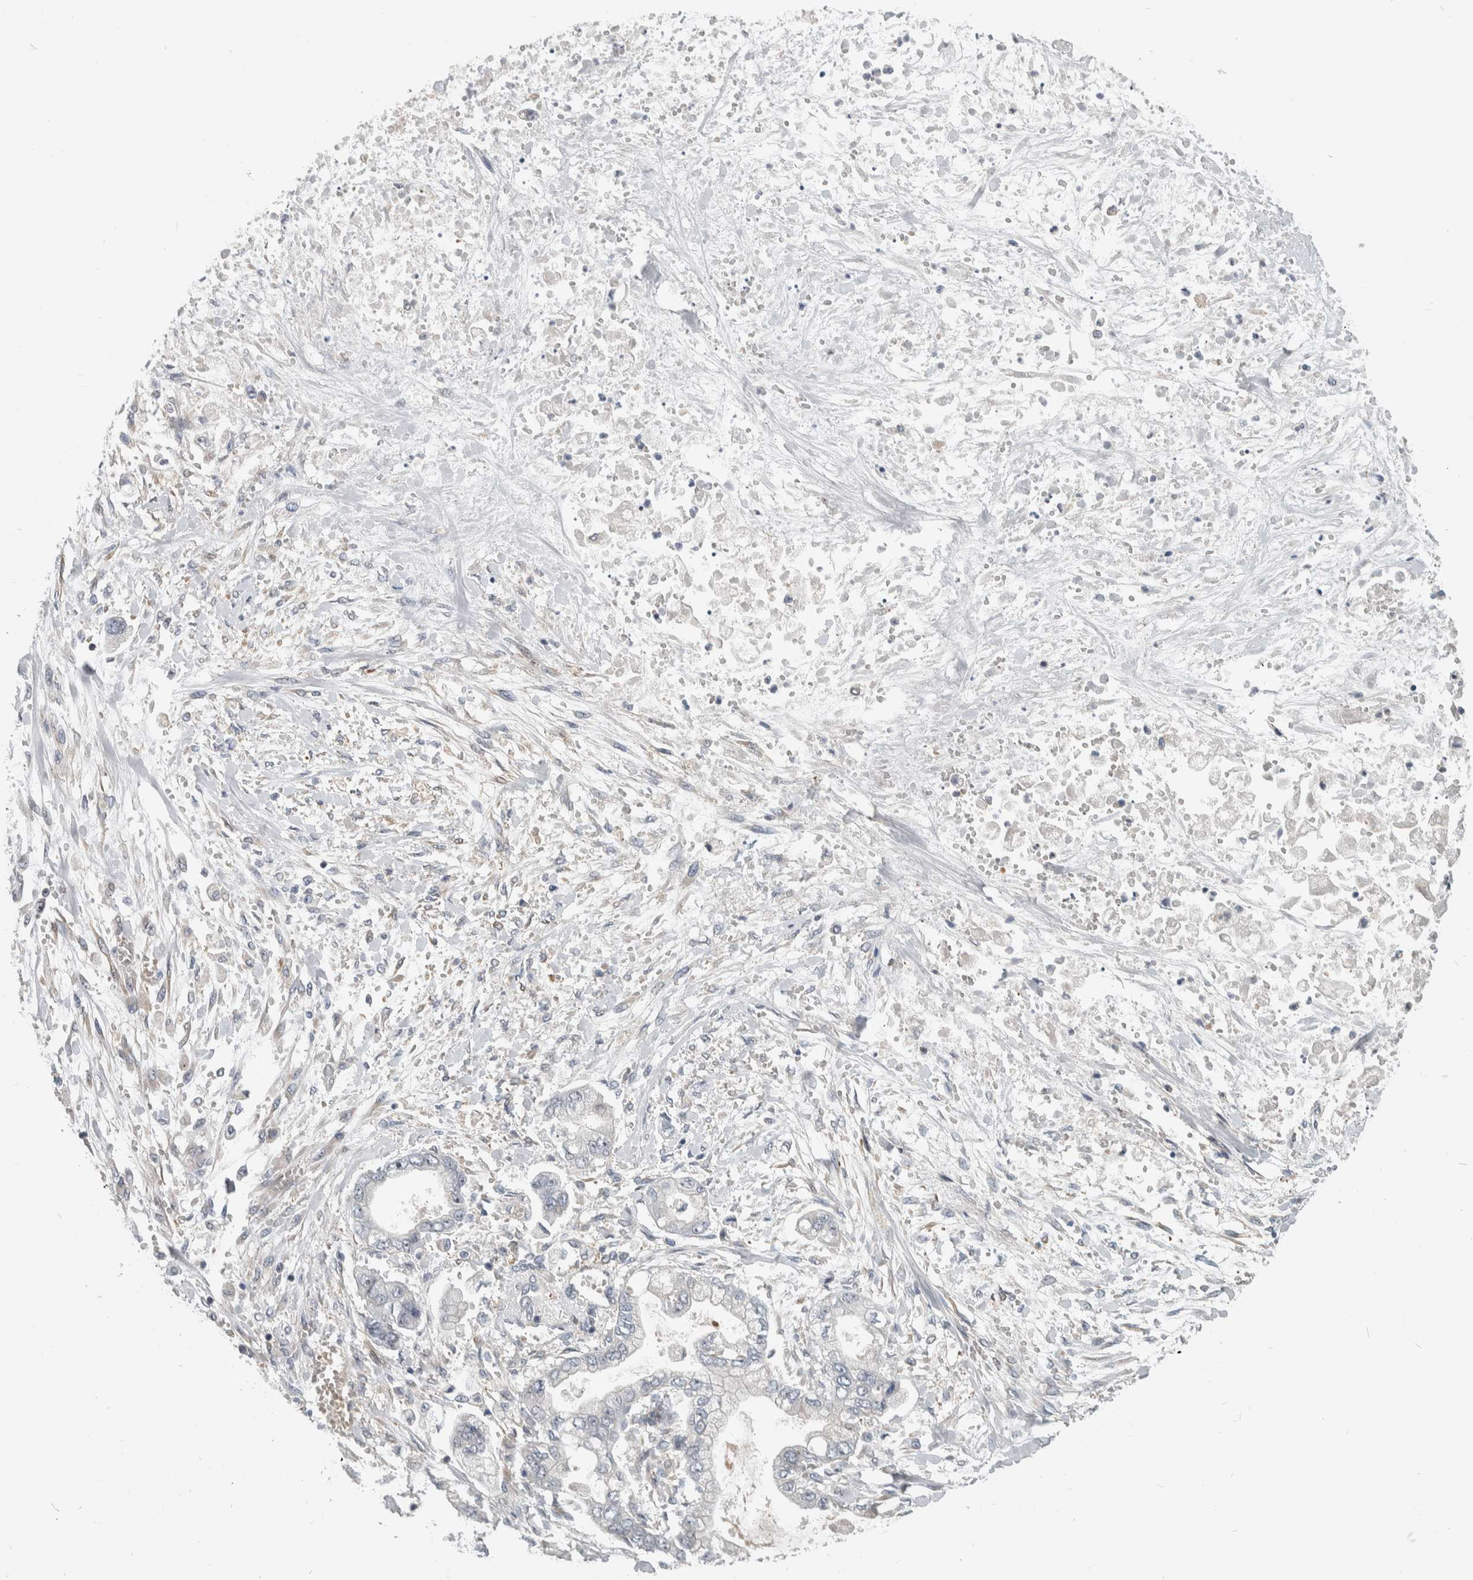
{"staining": {"intensity": "negative", "quantity": "none", "location": "none"}, "tissue": "stomach cancer", "cell_type": "Tumor cells", "image_type": "cancer", "snomed": [{"axis": "morphology", "description": "Normal tissue, NOS"}, {"axis": "morphology", "description": "Adenocarcinoma, NOS"}, {"axis": "topography", "description": "Stomach"}], "caption": "Protein analysis of stomach cancer demonstrates no significant expression in tumor cells. Brightfield microscopy of IHC stained with DAB (brown) and hematoxylin (blue), captured at high magnification.", "gene": "MSL1", "patient": {"sex": "male", "age": 62}}